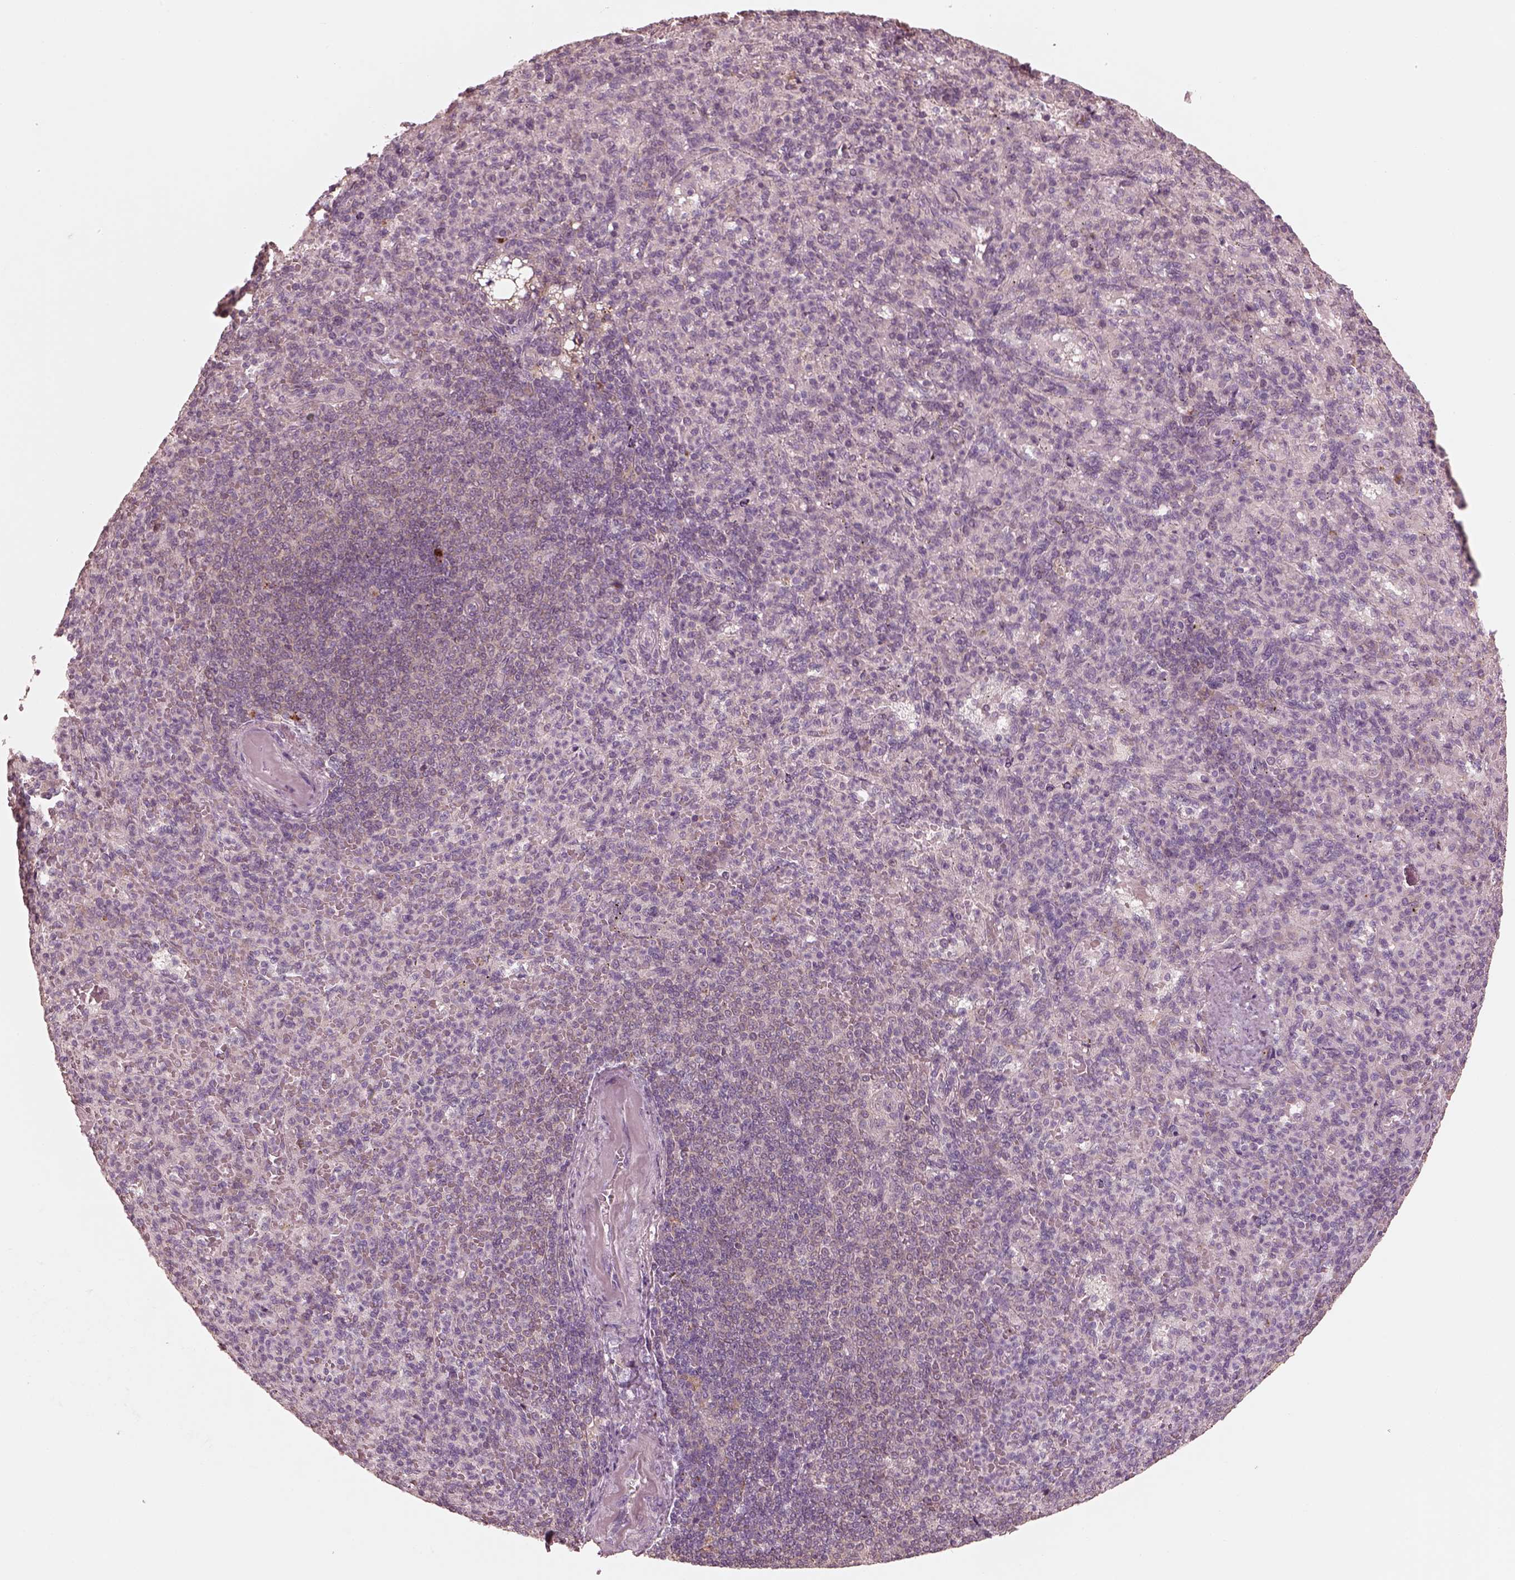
{"staining": {"intensity": "negative", "quantity": "none", "location": "none"}, "tissue": "spleen", "cell_type": "Cells in red pulp", "image_type": "normal", "snomed": [{"axis": "morphology", "description": "Normal tissue, NOS"}, {"axis": "topography", "description": "Spleen"}], "caption": "IHC histopathology image of benign human spleen stained for a protein (brown), which demonstrates no positivity in cells in red pulp.", "gene": "VWA5B1", "patient": {"sex": "female", "age": 74}}